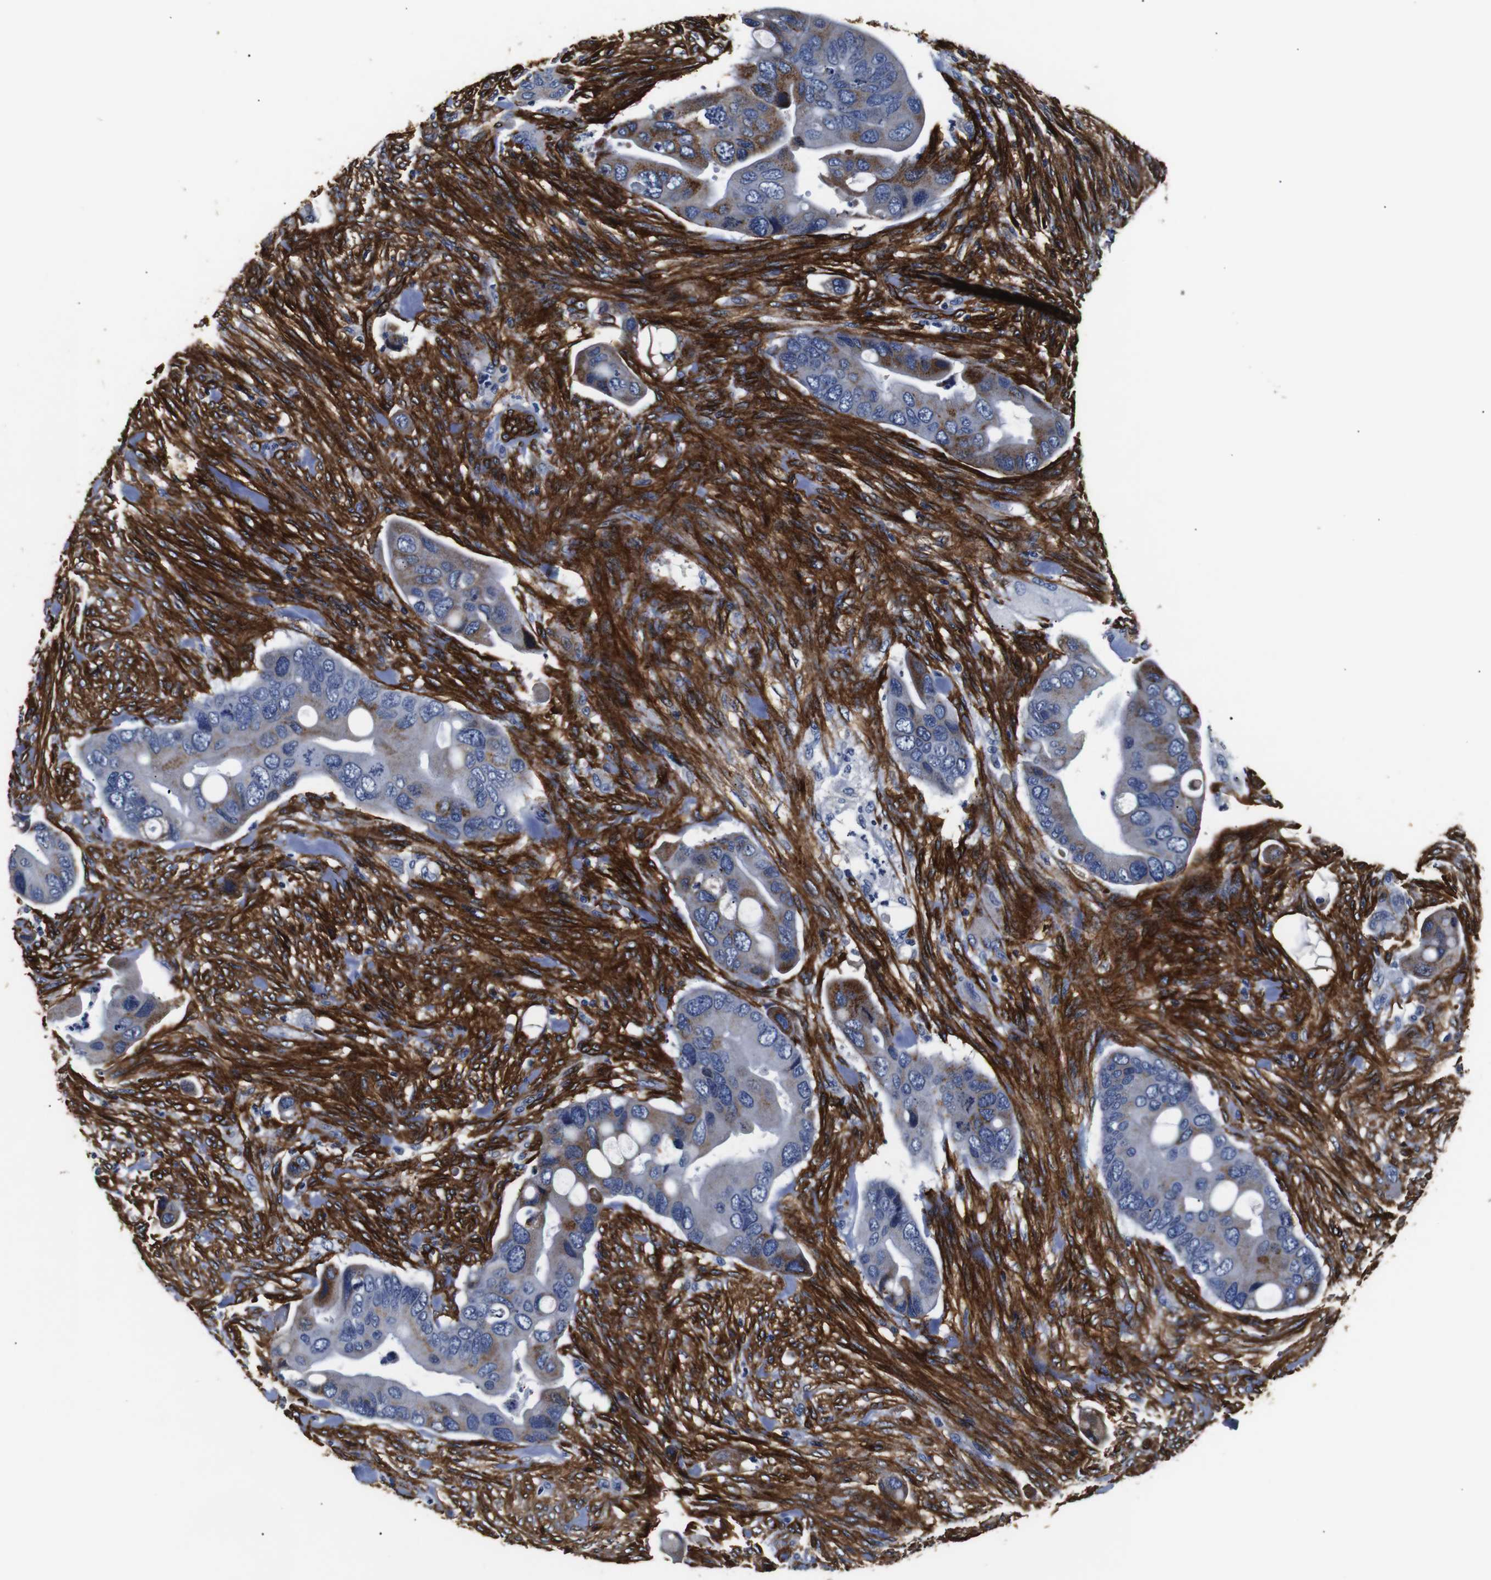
{"staining": {"intensity": "moderate", "quantity": "<25%", "location": "cytoplasmic/membranous"}, "tissue": "colorectal cancer", "cell_type": "Tumor cells", "image_type": "cancer", "snomed": [{"axis": "morphology", "description": "Adenocarcinoma, NOS"}, {"axis": "topography", "description": "Rectum"}], "caption": "Immunohistochemical staining of human adenocarcinoma (colorectal) demonstrates low levels of moderate cytoplasmic/membranous protein positivity in about <25% of tumor cells.", "gene": "CAV2", "patient": {"sex": "female", "age": 57}}